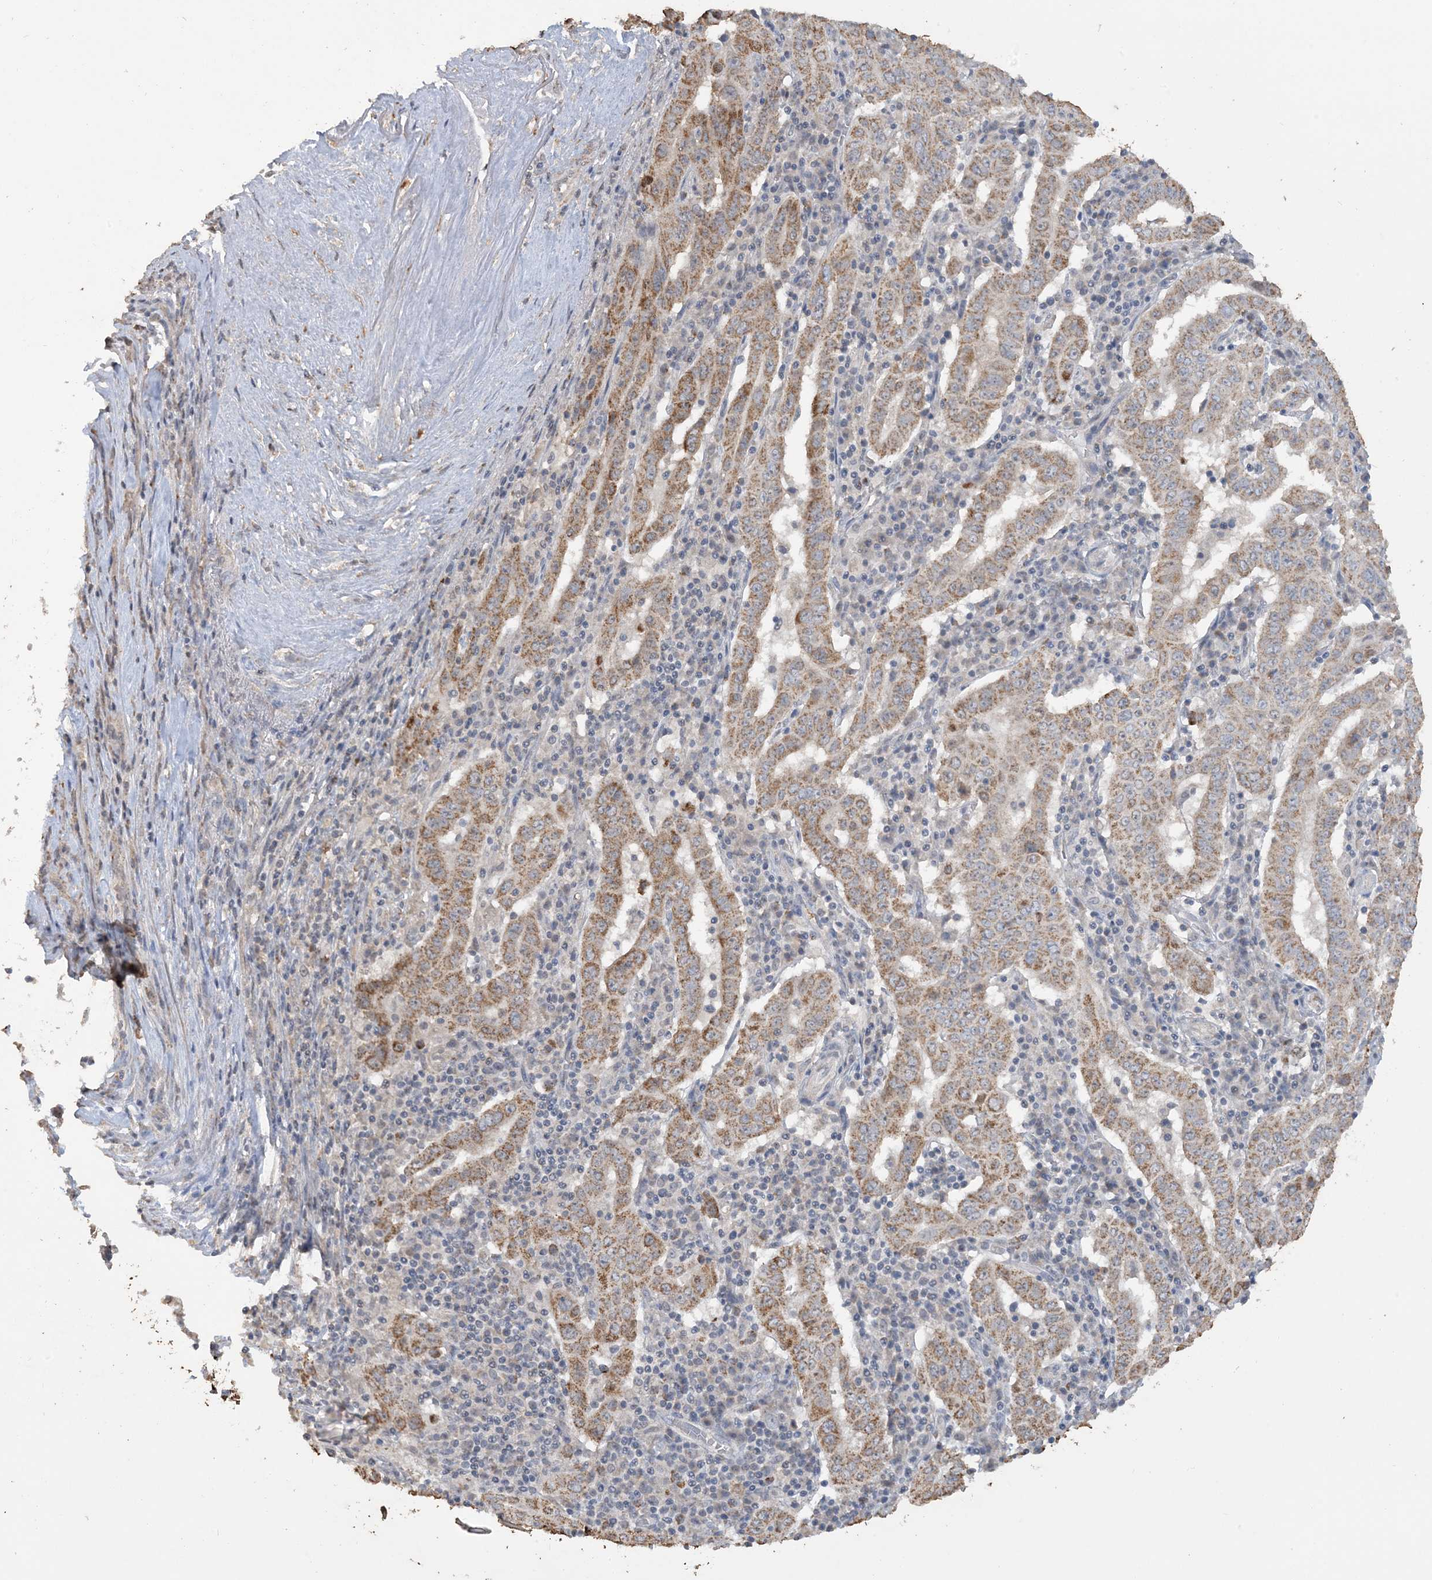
{"staining": {"intensity": "moderate", "quantity": ">75%", "location": "cytoplasmic/membranous"}, "tissue": "pancreatic cancer", "cell_type": "Tumor cells", "image_type": "cancer", "snomed": [{"axis": "morphology", "description": "Adenocarcinoma, NOS"}, {"axis": "topography", "description": "Pancreas"}], "caption": "Immunohistochemistry photomicrograph of neoplastic tissue: pancreatic cancer stained using immunohistochemistry (IHC) demonstrates medium levels of moderate protein expression localized specifically in the cytoplasmic/membranous of tumor cells, appearing as a cytoplasmic/membranous brown color.", "gene": "SFMBT2", "patient": {"sex": "male", "age": 63}}